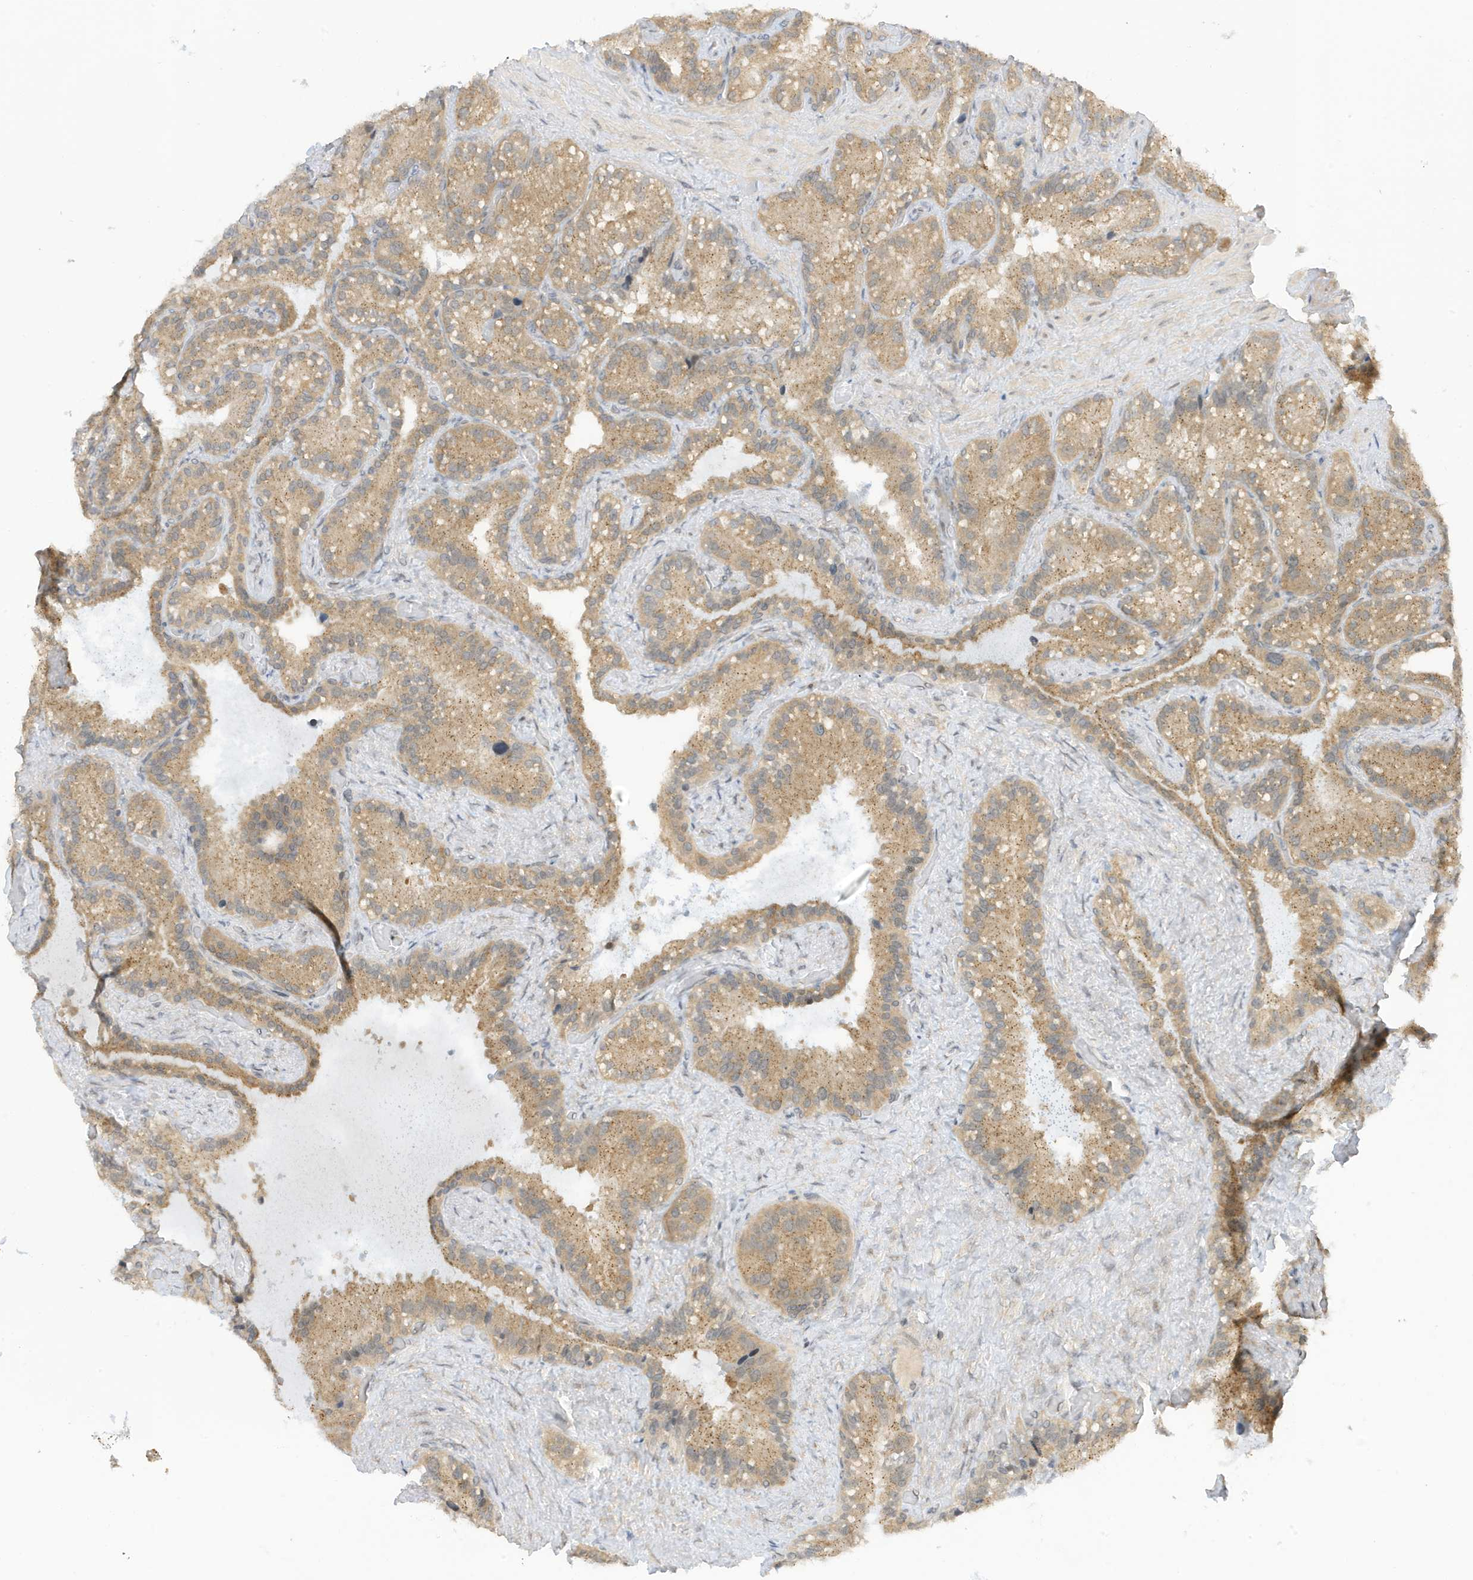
{"staining": {"intensity": "moderate", "quantity": ">75%", "location": "cytoplasmic/membranous"}, "tissue": "seminal vesicle", "cell_type": "Glandular cells", "image_type": "normal", "snomed": [{"axis": "morphology", "description": "Normal tissue, NOS"}, {"axis": "topography", "description": "Prostate"}, {"axis": "topography", "description": "Seminal veicle"}], "caption": "High-power microscopy captured an immunohistochemistry (IHC) image of normal seminal vesicle, revealing moderate cytoplasmic/membranous staining in about >75% of glandular cells.", "gene": "TAB3", "patient": {"sex": "male", "age": 68}}